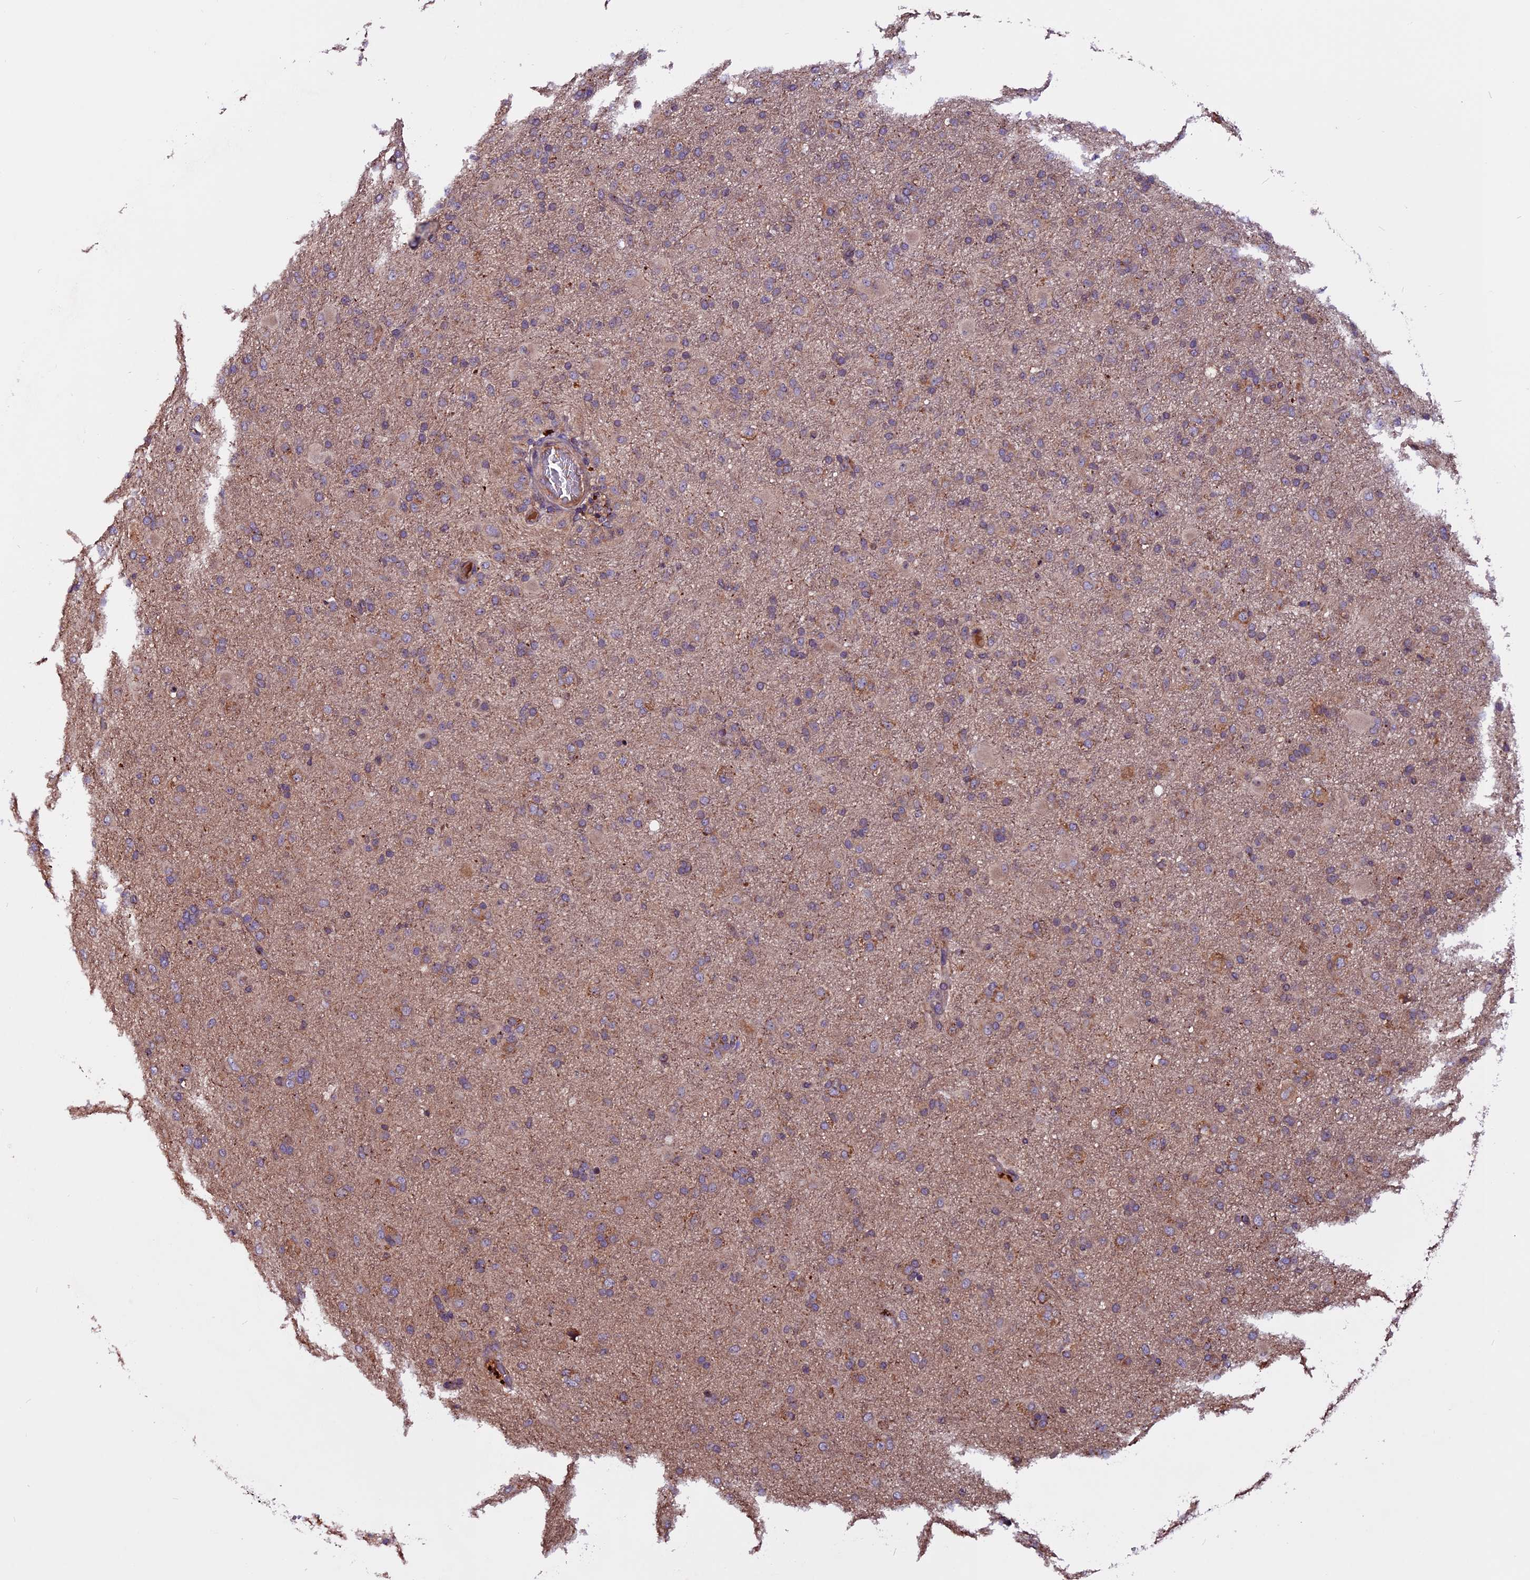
{"staining": {"intensity": "moderate", "quantity": "<25%", "location": "cytoplasmic/membranous"}, "tissue": "glioma", "cell_type": "Tumor cells", "image_type": "cancer", "snomed": [{"axis": "morphology", "description": "Glioma, malignant, Low grade"}, {"axis": "topography", "description": "Brain"}], "caption": "Immunohistochemistry staining of malignant low-grade glioma, which exhibits low levels of moderate cytoplasmic/membranous expression in approximately <25% of tumor cells indicating moderate cytoplasmic/membranous protein expression. The staining was performed using DAB (brown) for protein detection and nuclei were counterstained in hematoxylin (blue).", "gene": "ZNF598", "patient": {"sex": "male", "age": 65}}